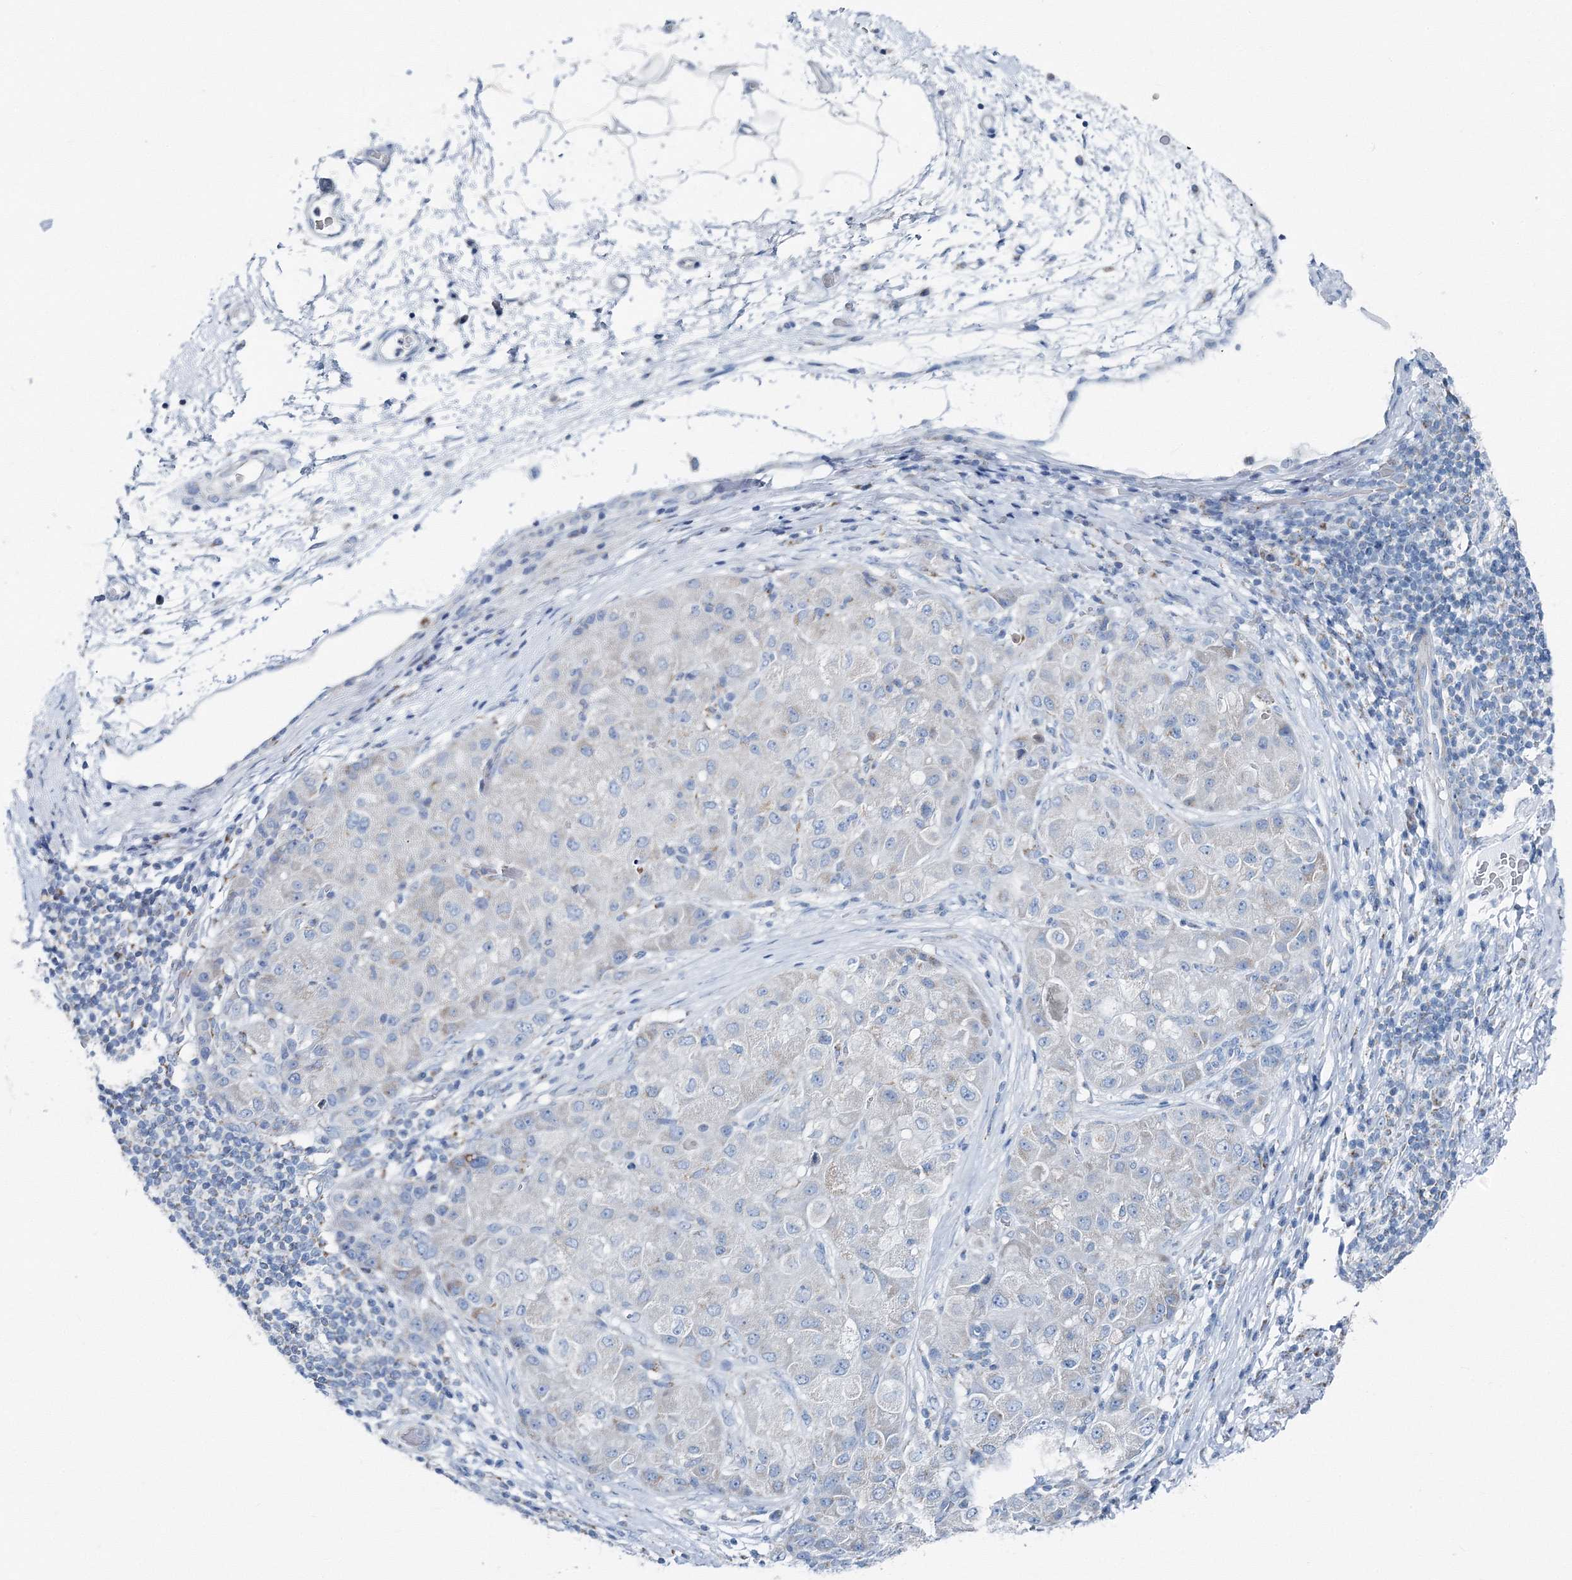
{"staining": {"intensity": "negative", "quantity": "none", "location": "none"}, "tissue": "liver cancer", "cell_type": "Tumor cells", "image_type": "cancer", "snomed": [{"axis": "morphology", "description": "Carcinoma, Hepatocellular, NOS"}, {"axis": "topography", "description": "Liver"}], "caption": "Tumor cells are negative for protein expression in human liver cancer. (Stains: DAB (3,3'-diaminobenzidine) immunohistochemistry with hematoxylin counter stain, Microscopy: brightfield microscopy at high magnification).", "gene": "GABARAPL2", "patient": {"sex": "male", "age": 80}}